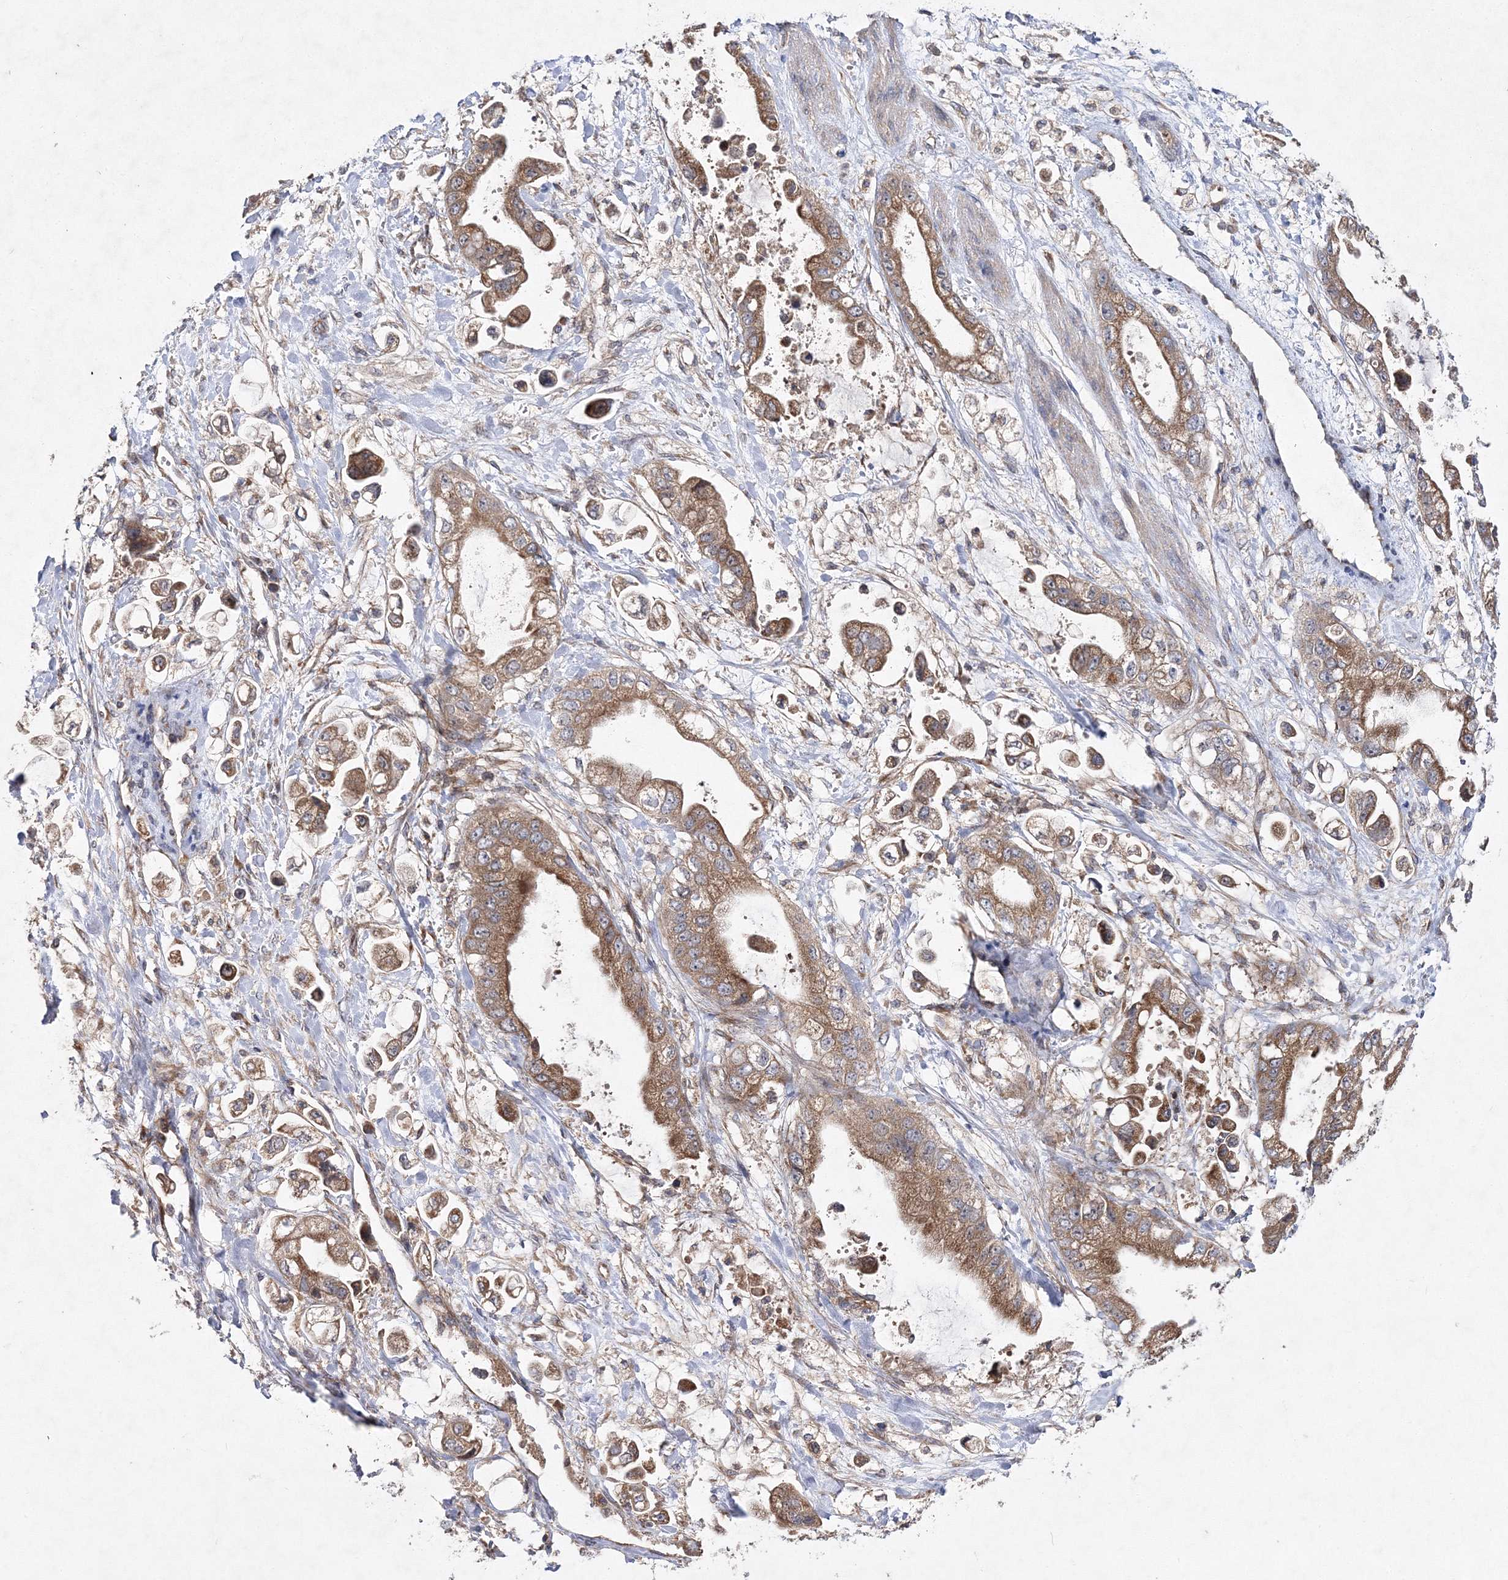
{"staining": {"intensity": "moderate", "quantity": ">75%", "location": "cytoplasmic/membranous"}, "tissue": "stomach cancer", "cell_type": "Tumor cells", "image_type": "cancer", "snomed": [{"axis": "morphology", "description": "Adenocarcinoma, NOS"}, {"axis": "topography", "description": "Stomach"}], "caption": "Immunohistochemistry (IHC) (DAB) staining of stomach cancer (adenocarcinoma) reveals moderate cytoplasmic/membranous protein staining in about >75% of tumor cells.", "gene": "DNAJC13", "patient": {"sex": "male", "age": 62}}